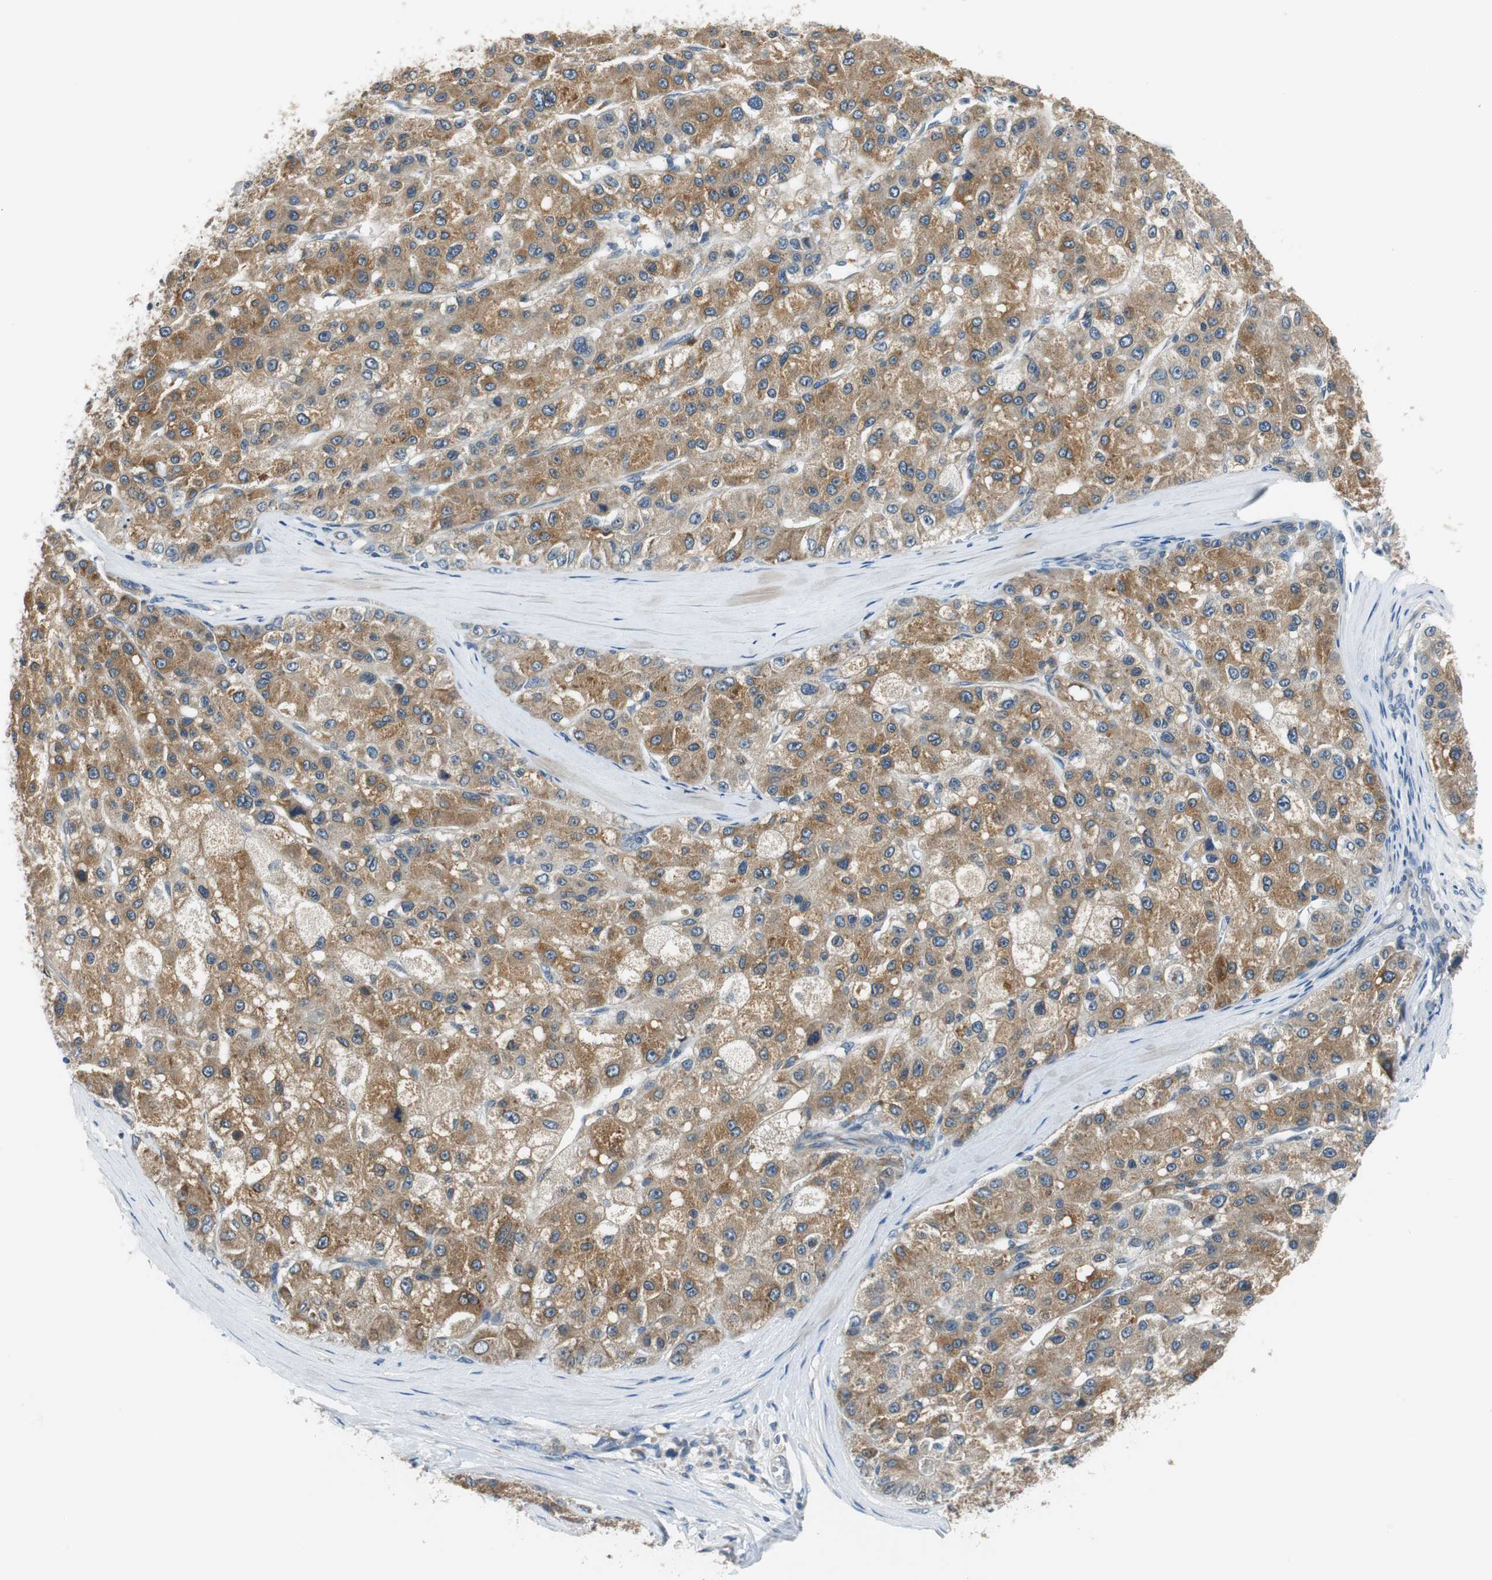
{"staining": {"intensity": "moderate", "quantity": ">75%", "location": "cytoplasmic/membranous"}, "tissue": "liver cancer", "cell_type": "Tumor cells", "image_type": "cancer", "snomed": [{"axis": "morphology", "description": "Carcinoma, Hepatocellular, NOS"}, {"axis": "topography", "description": "Liver"}], "caption": "Protein staining displays moderate cytoplasmic/membranous staining in about >75% of tumor cells in hepatocellular carcinoma (liver). (Brightfield microscopy of DAB IHC at high magnification).", "gene": "FADS2", "patient": {"sex": "male", "age": 80}}